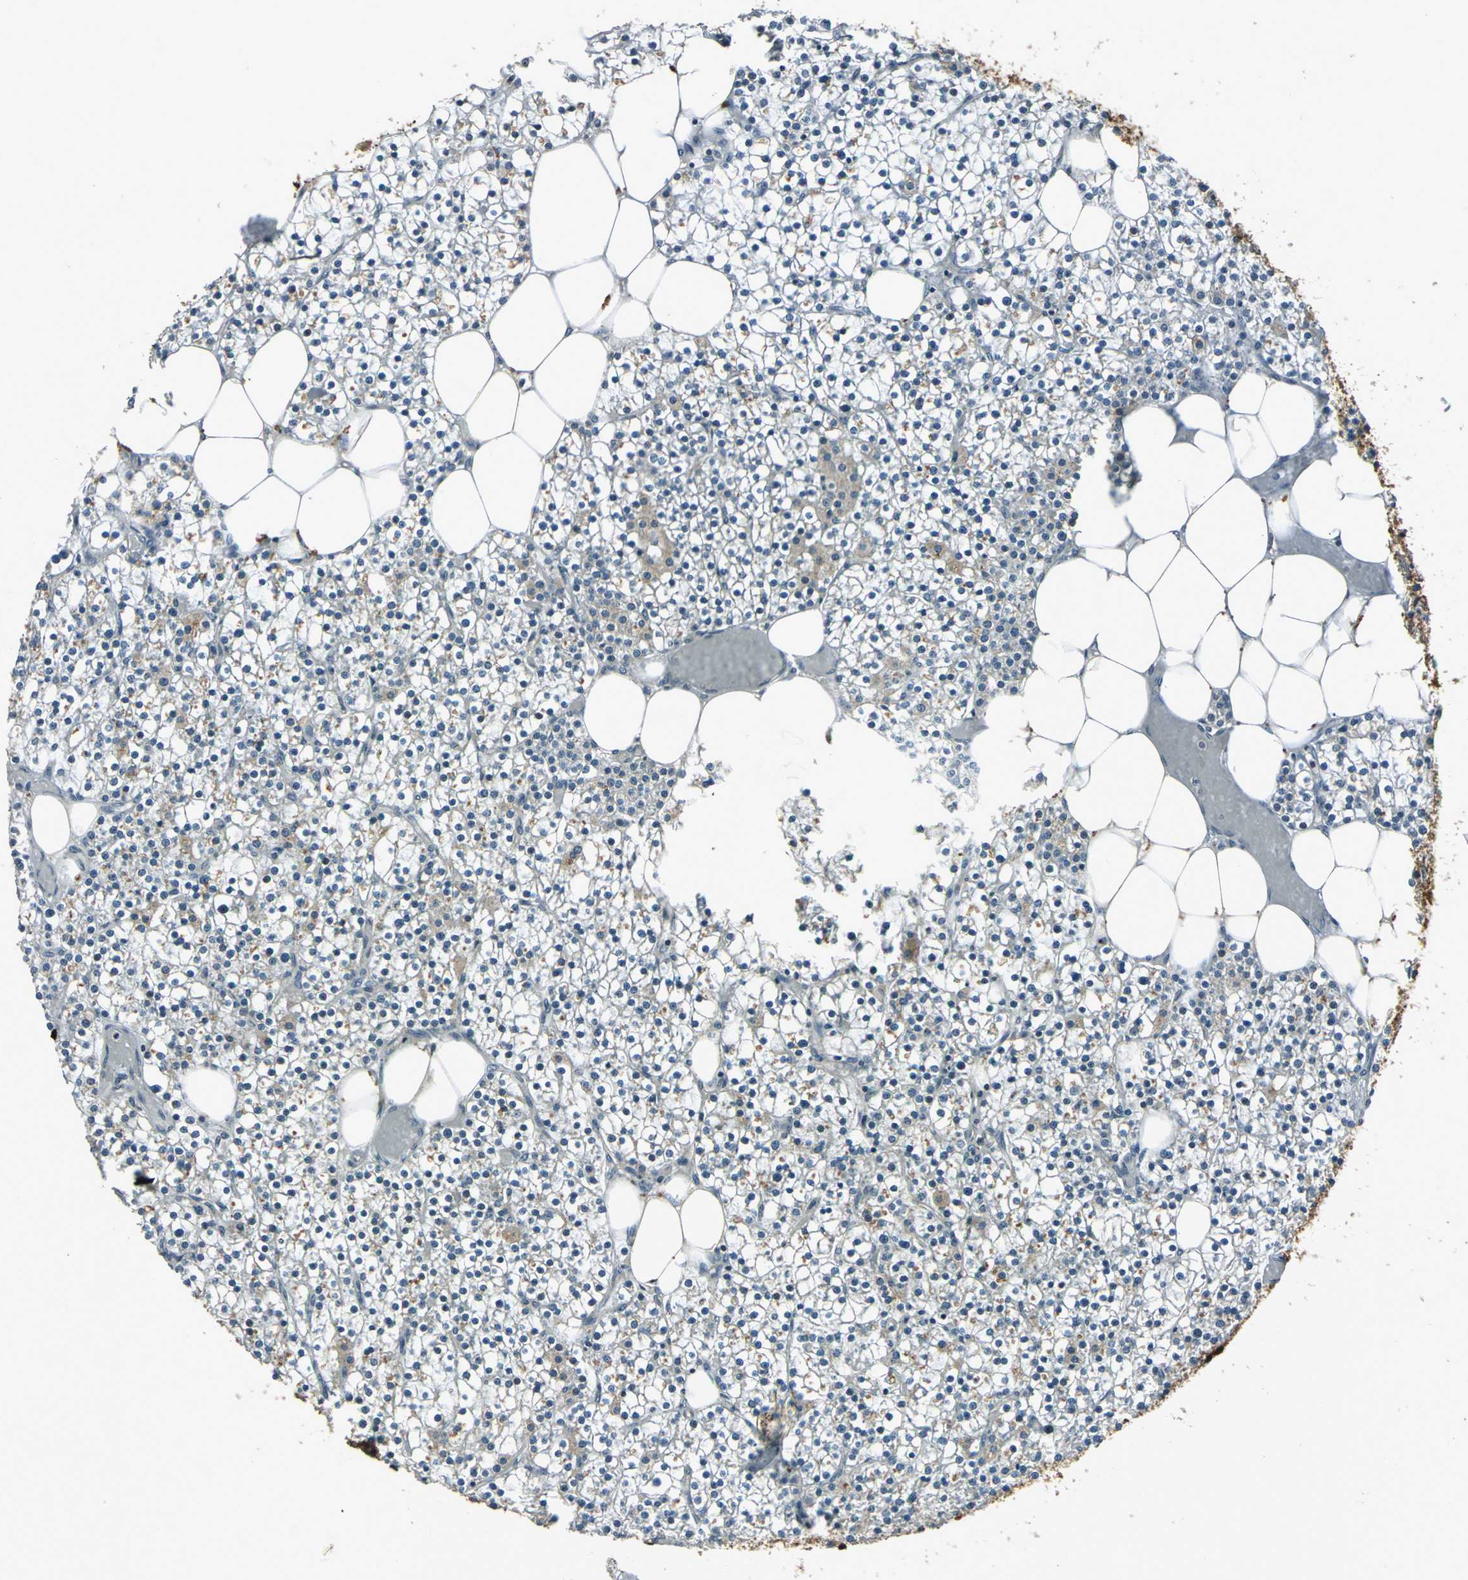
{"staining": {"intensity": "weak", "quantity": "<25%", "location": "cytoplasmic/membranous,nuclear"}, "tissue": "parathyroid gland", "cell_type": "Glandular cells", "image_type": "normal", "snomed": [{"axis": "morphology", "description": "Normal tissue, NOS"}, {"axis": "topography", "description": "Parathyroid gland"}], "caption": "Immunohistochemical staining of benign parathyroid gland reveals no significant positivity in glandular cells.", "gene": "NR2C2", "patient": {"sex": "female", "age": 63}}